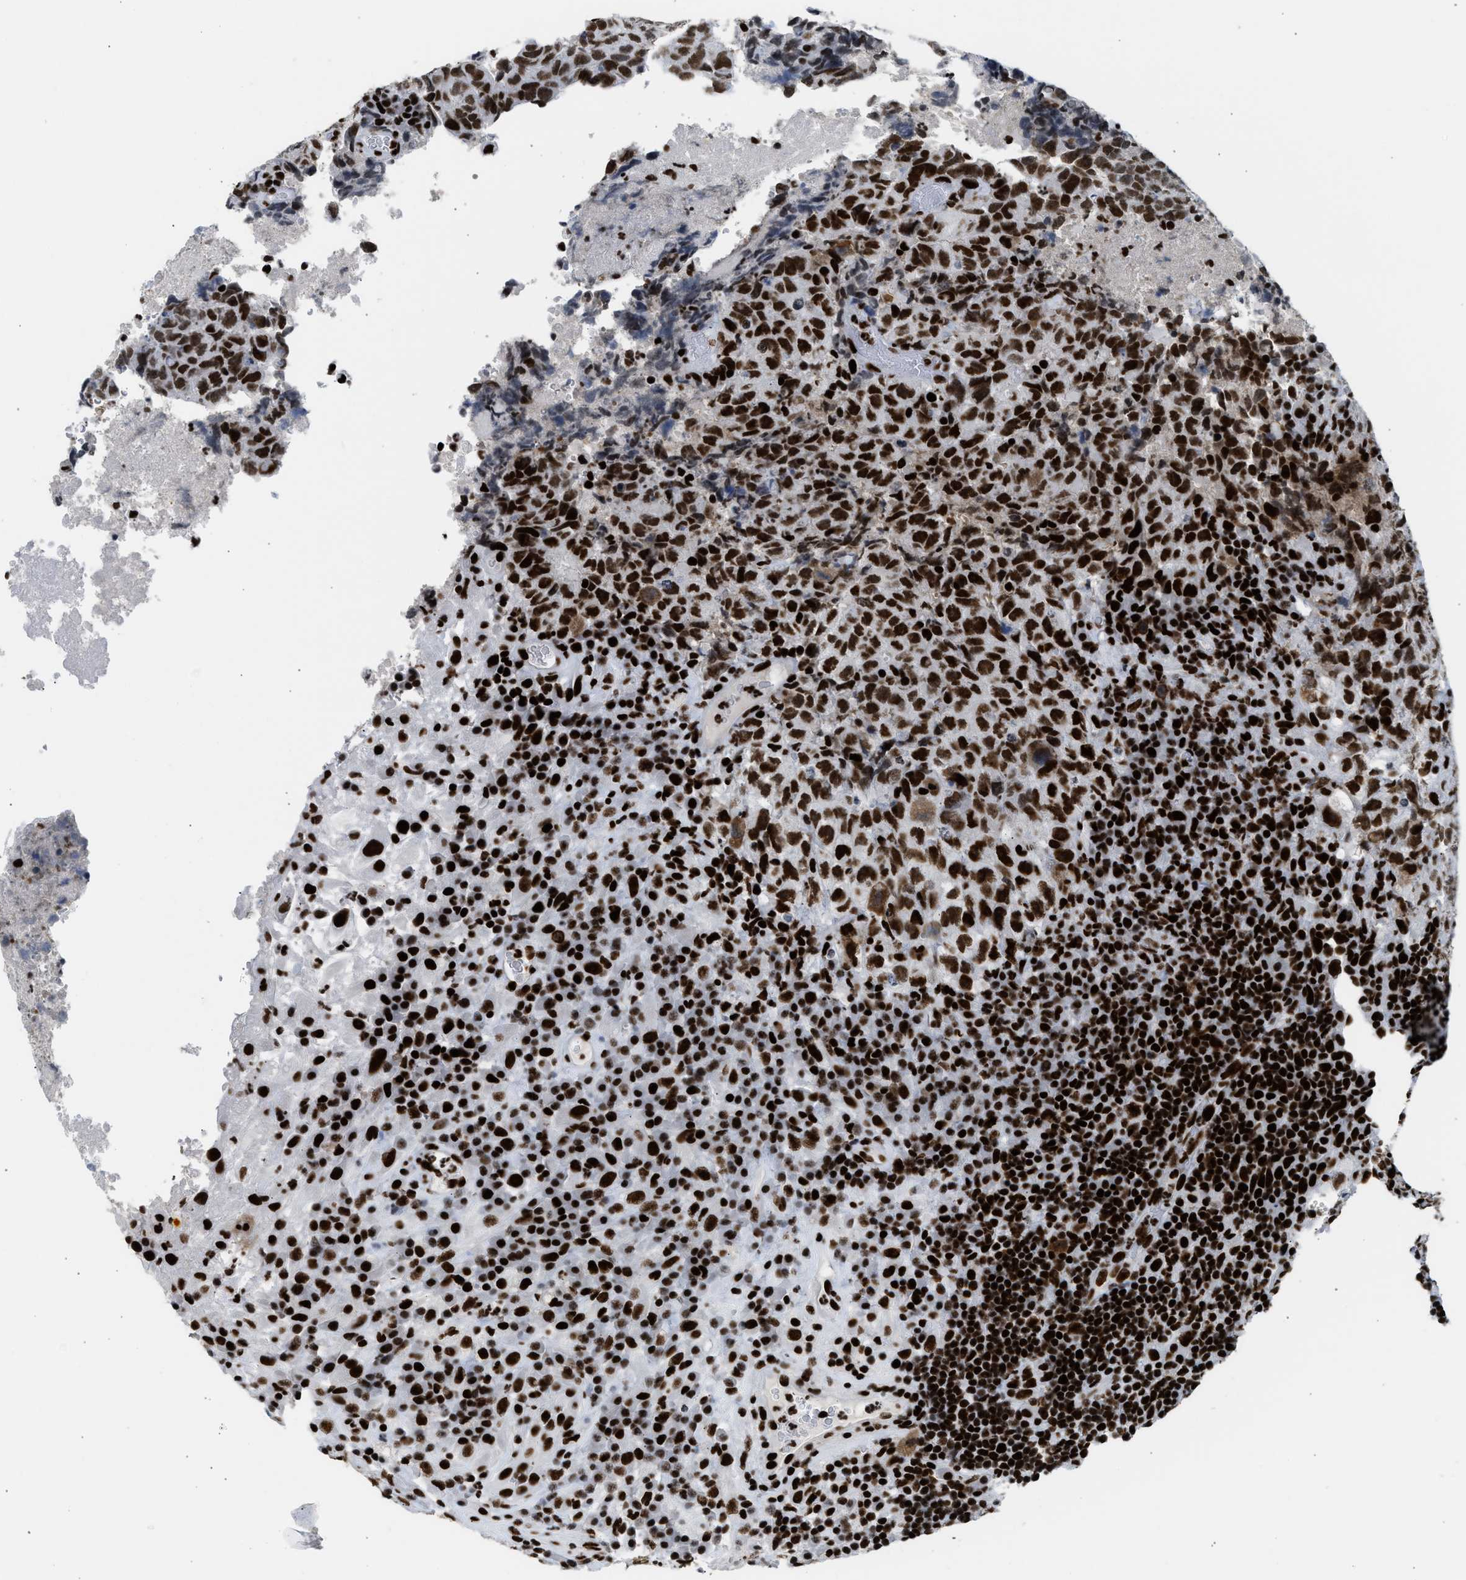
{"staining": {"intensity": "strong", "quantity": ">75%", "location": "nuclear"}, "tissue": "testis cancer", "cell_type": "Tumor cells", "image_type": "cancer", "snomed": [{"axis": "morphology", "description": "Necrosis, NOS"}, {"axis": "morphology", "description": "Carcinoma, Embryonal, NOS"}, {"axis": "topography", "description": "Testis"}], "caption": "Human testis cancer (embryonal carcinoma) stained with a protein marker reveals strong staining in tumor cells.", "gene": "PIF1", "patient": {"sex": "male", "age": 19}}